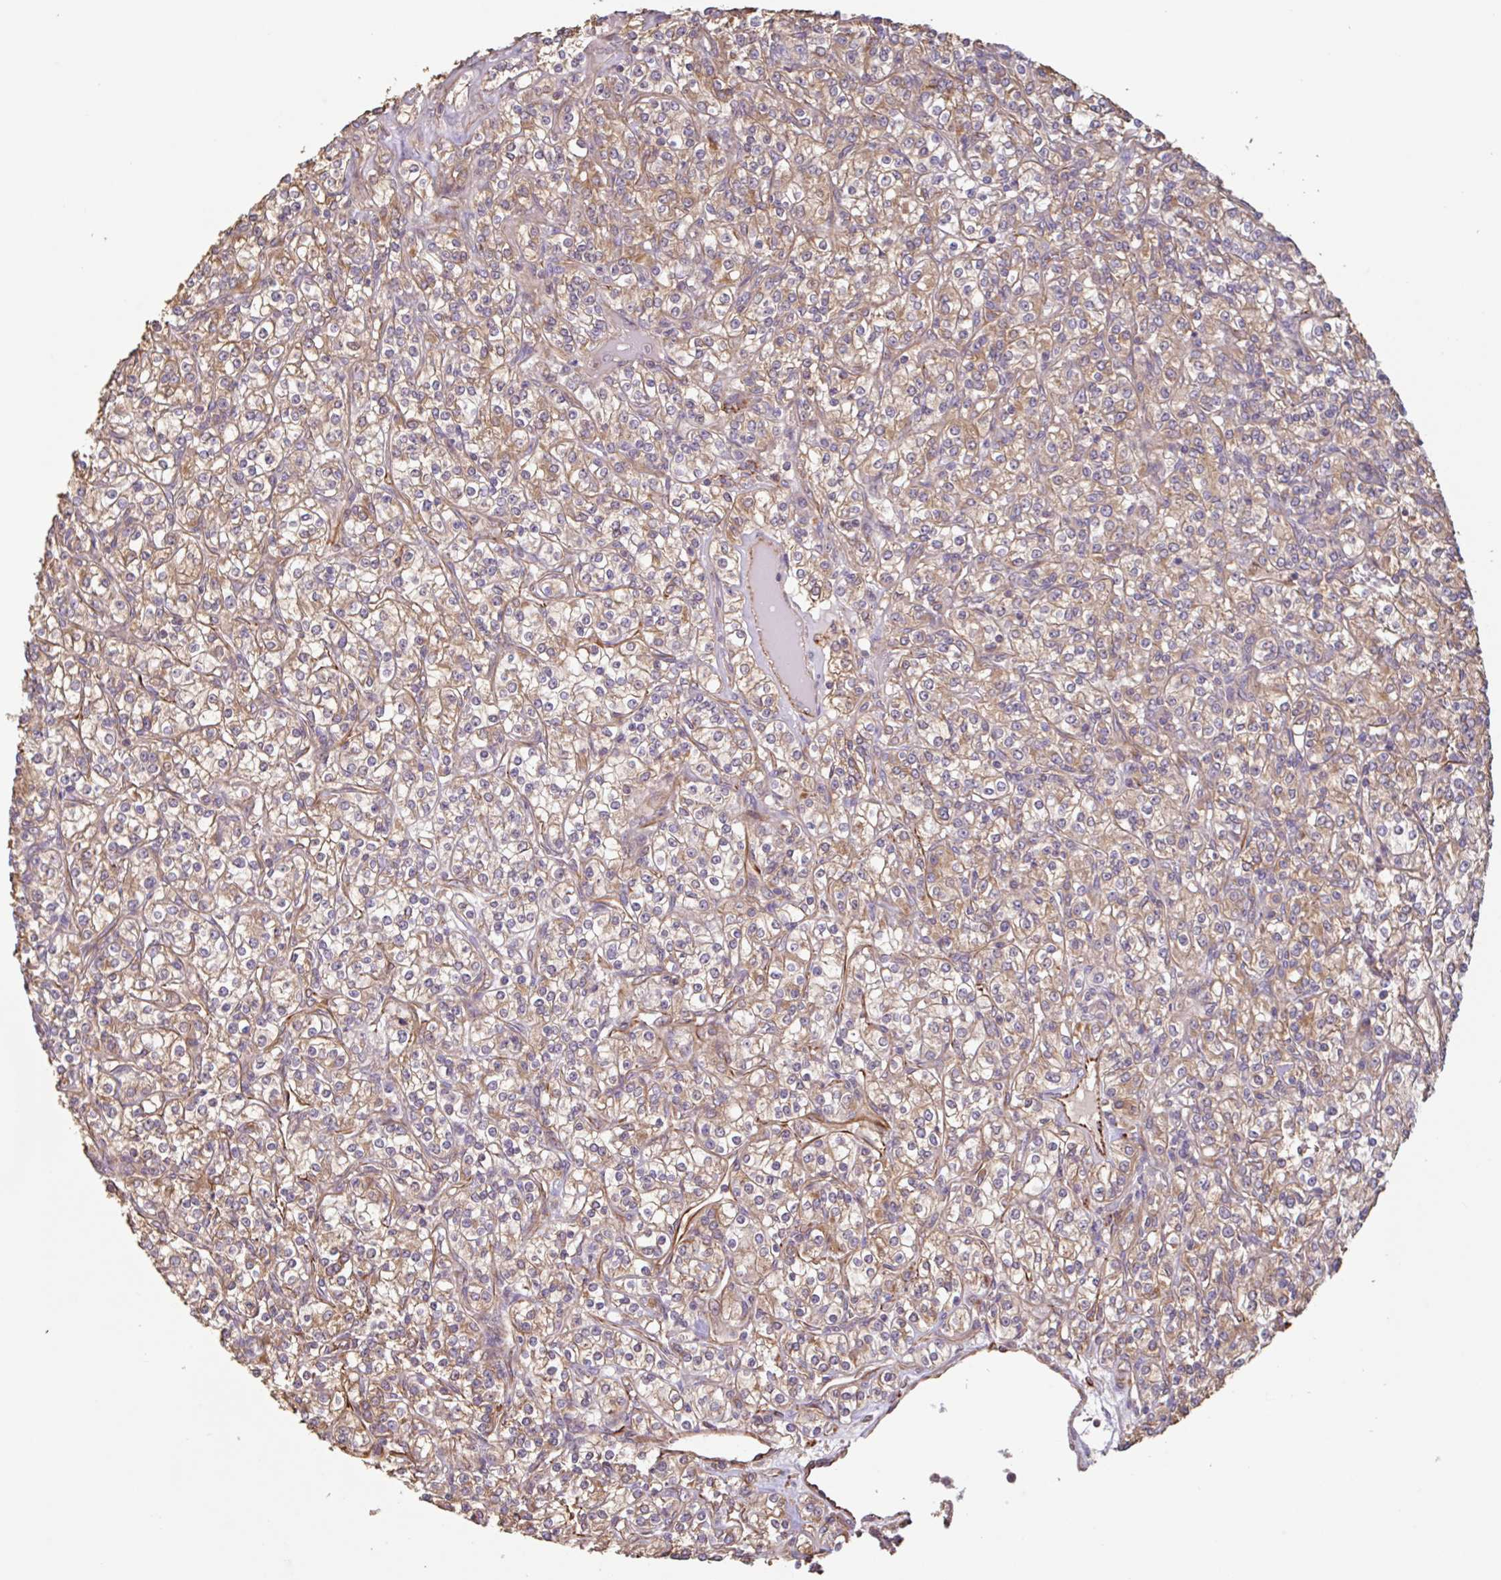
{"staining": {"intensity": "moderate", "quantity": ">75%", "location": "cytoplasmic/membranous"}, "tissue": "renal cancer", "cell_type": "Tumor cells", "image_type": "cancer", "snomed": [{"axis": "morphology", "description": "Adenocarcinoma, NOS"}, {"axis": "topography", "description": "Kidney"}], "caption": "An image showing moderate cytoplasmic/membranous positivity in about >75% of tumor cells in renal adenocarcinoma, as visualized by brown immunohistochemical staining.", "gene": "ZNF790", "patient": {"sex": "male", "age": 77}}